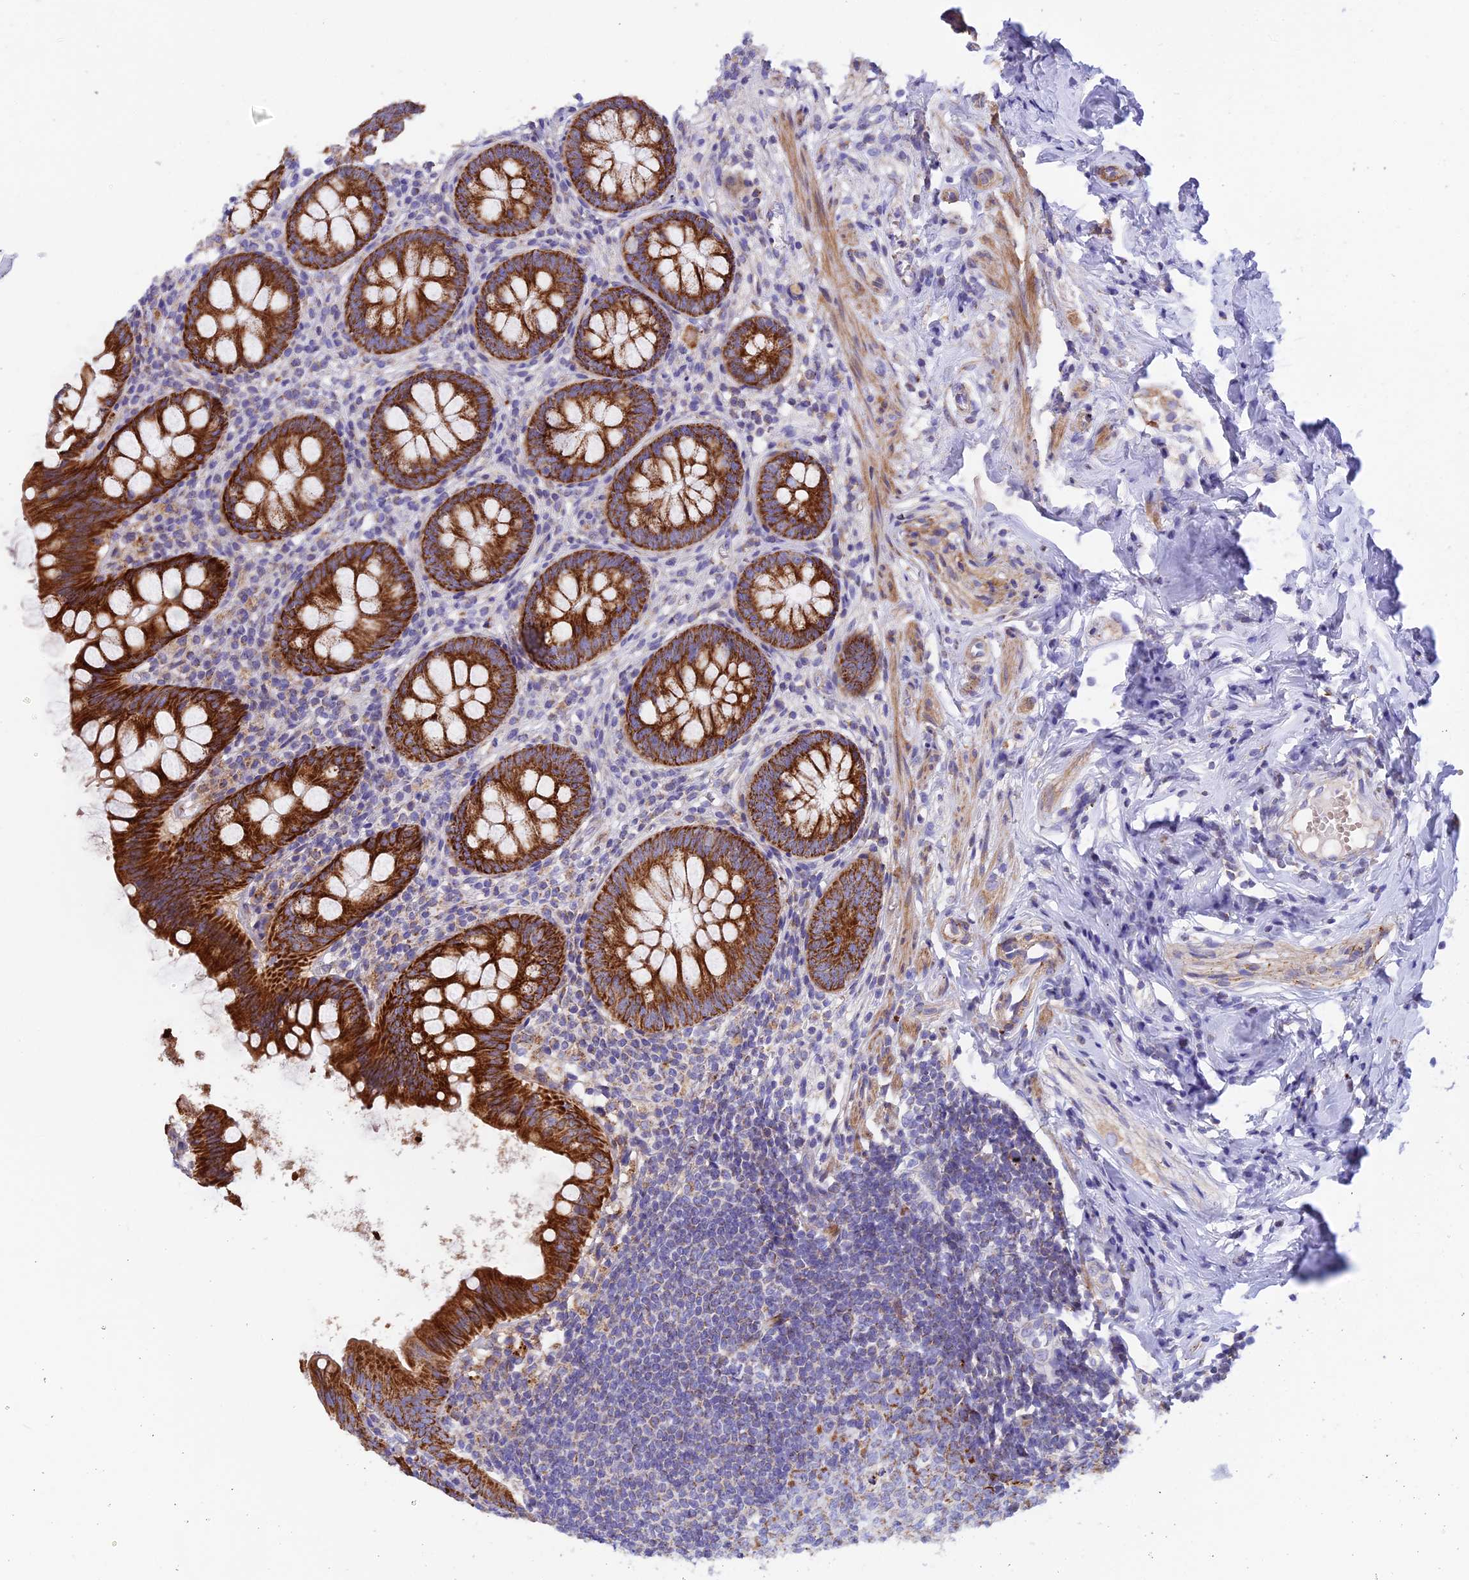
{"staining": {"intensity": "strong", "quantity": ">75%", "location": "cytoplasmic/membranous"}, "tissue": "appendix", "cell_type": "Glandular cells", "image_type": "normal", "snomed": [{"axis": "morphology", "description": "Normal tissue, NOS"}, {"axis": "topography", "description": "Appendix"}], "caption": "Immunohistochemistry of benign appendix exhibits high levels of strong cytoplasmic/membranous positivity in about >75% of glandular cells. The protein of interest is shown in brown color, while the nuclei are stained blue.", "gene": "CSPG4", "patient": {"sex": "female", "age": 51}}